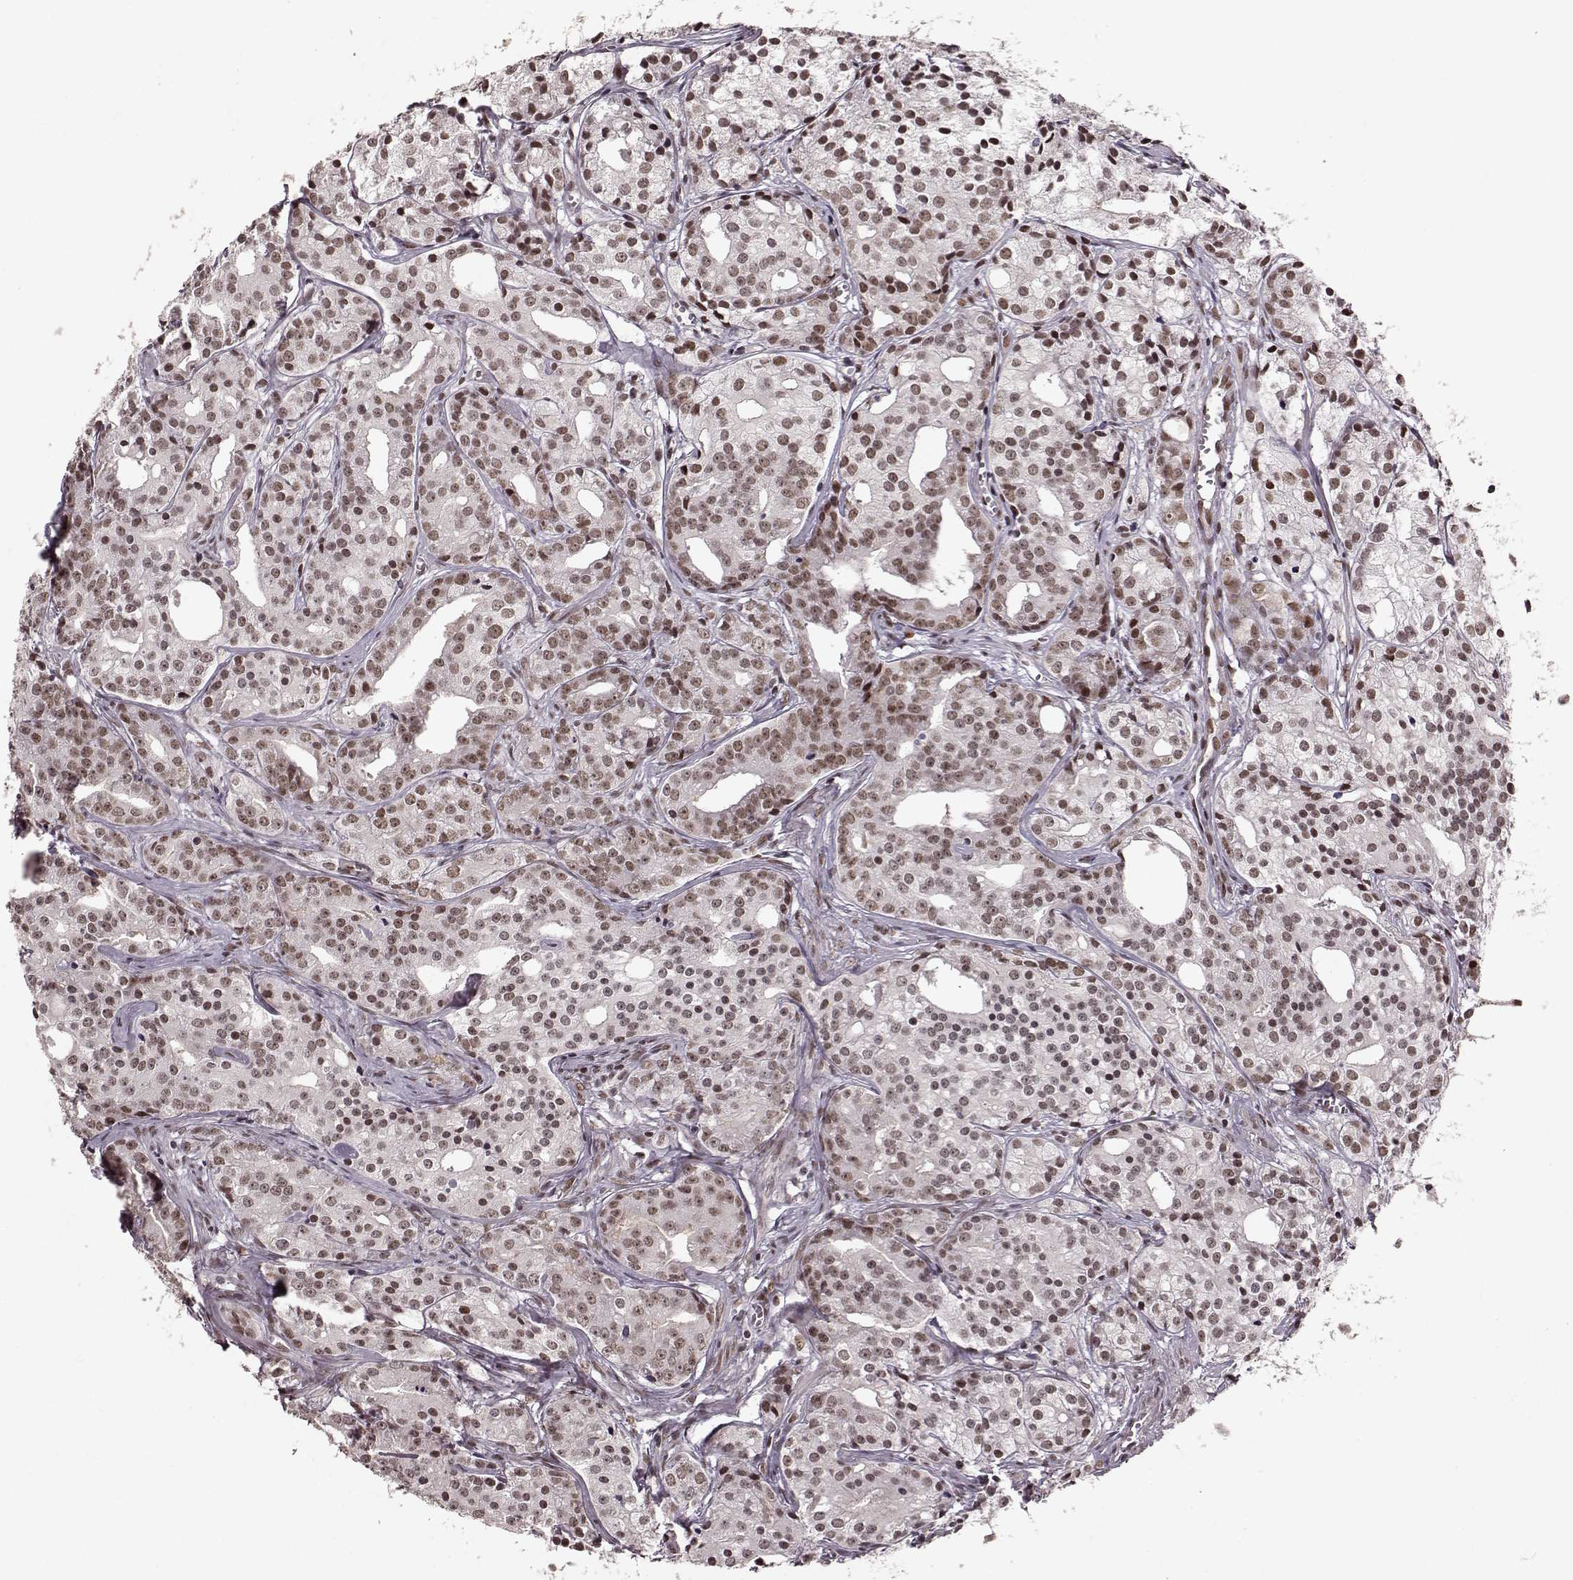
{"staining": {"intensity": "weak", "quantity": ">75%", "location": "nuclear"}, "tissue": "prostate cancer", "cell_type": "Tumor cells", "image_type": "cancer", "snomed": [{"axis": "morphology", "description": "Adenocarcinoma, Medium grade"}, {"axis": "topography", "description": "Prostate"}], "caption": "Immunohistochemical staining of prostate cancer shows low levels of weak nuclear protein expression in about >75% of tumor cells. (Stains: DAB (3,3'-diaminobenzidine) in brown, nuclei in blue, Microscopy: brightfield microscopy at high magnification).", "gene": "RRAGD", "patient": {"sex": "male", "age": 74}}